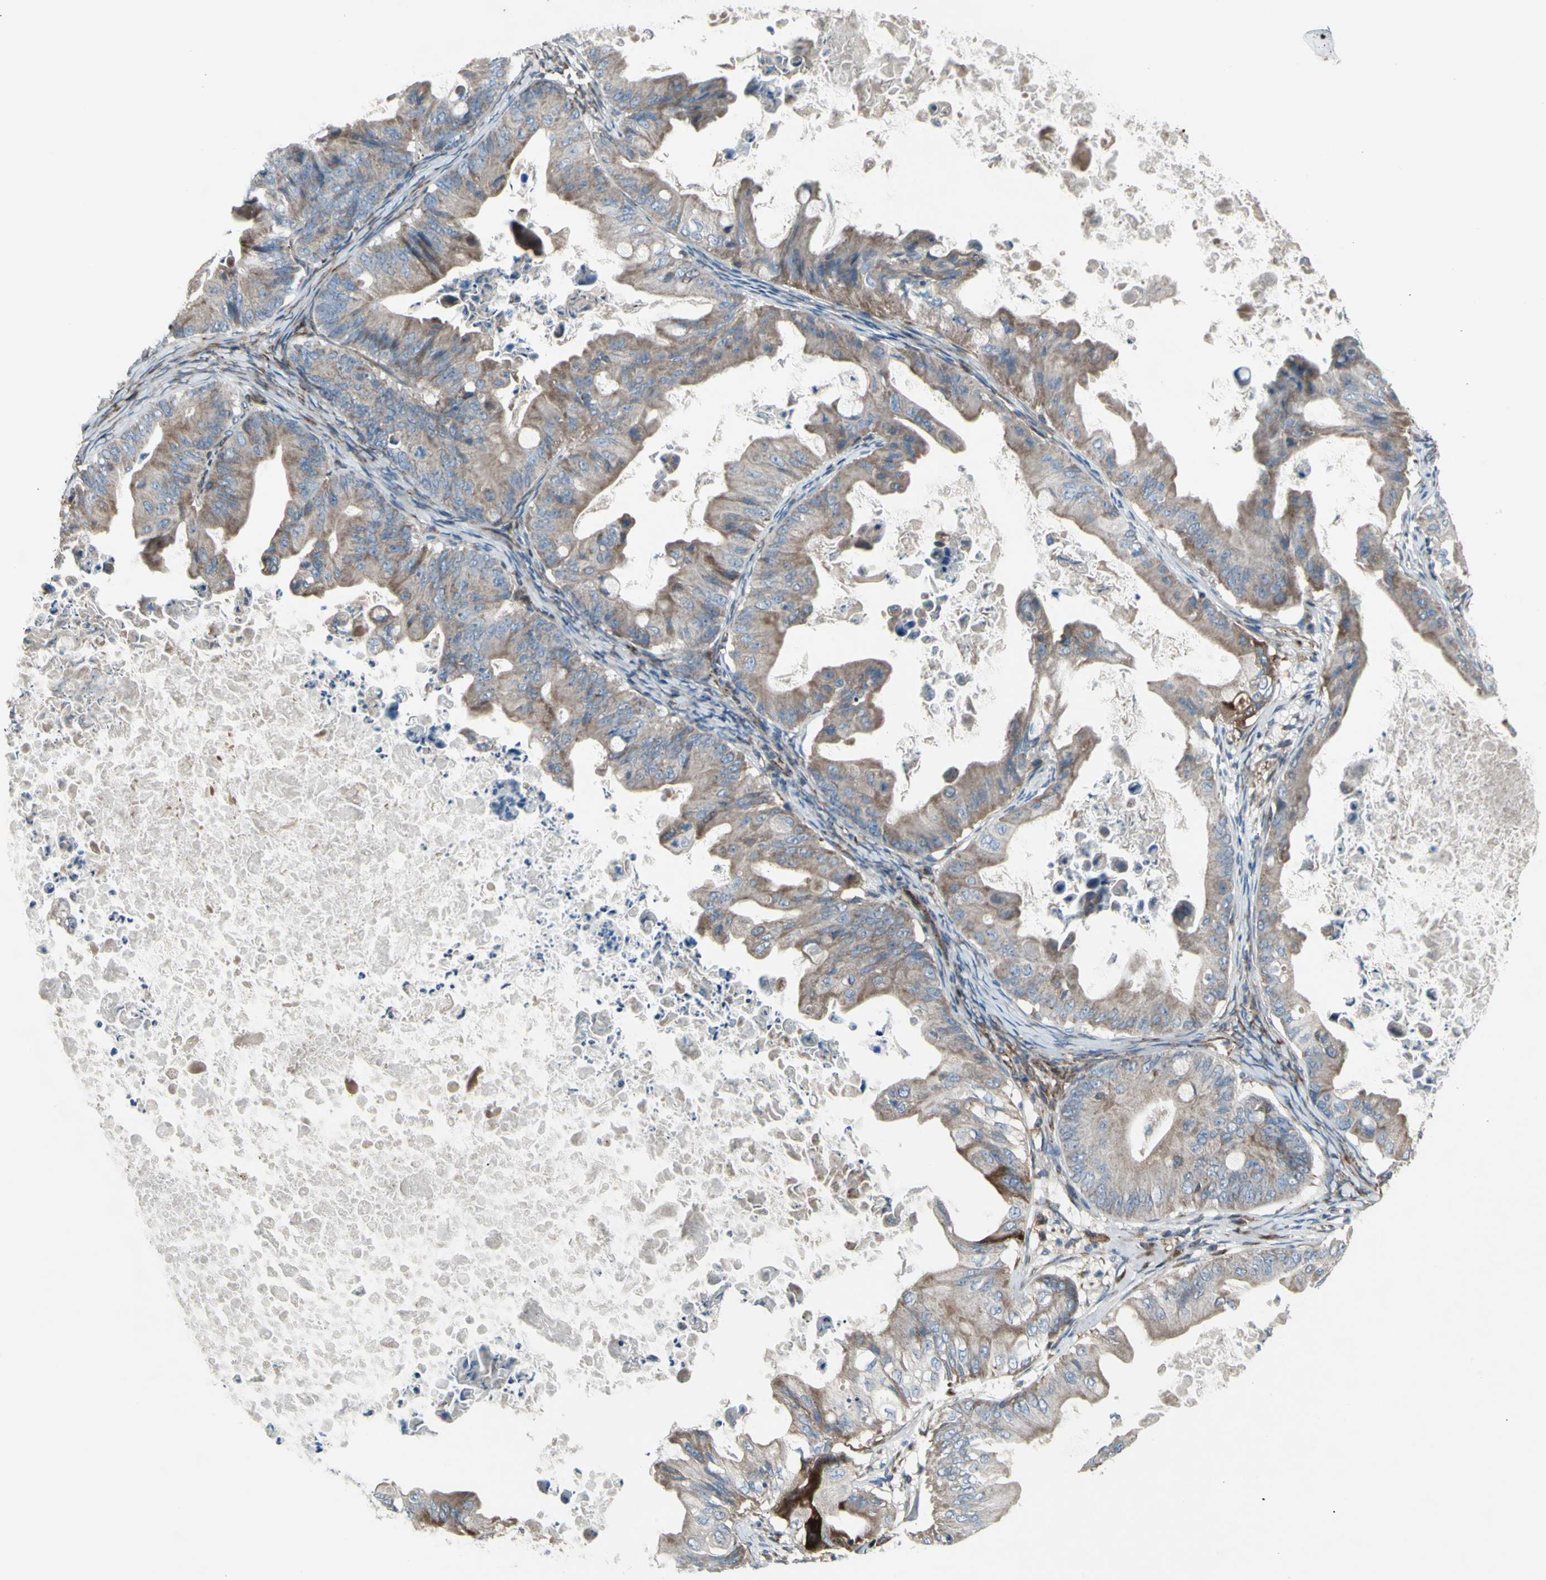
{"staining": {"intensity": "weak", "quantity": ">75%", "location": "cytoplasmic/membranous"}, "tissue": "ovarian cancer", "cell_type": "Tumor cells", "image_type": "cancer", "snomed": [{"axis": "morphology", "description": "Cystadenocarcinoma, mucinous, NOS"}, {"axis": "topography", "description": "Ovary"}], "caption": "High-power microscopy captured an immunohistochemistry micrograph of ovarian cancer (mucinous cystadenocarcinoma), revealing weak cytoplasmic/membranous positivity in about >75% of tumor cells.", "gene": "EMC7", "patient": {"sex": "female", "age": 37}}